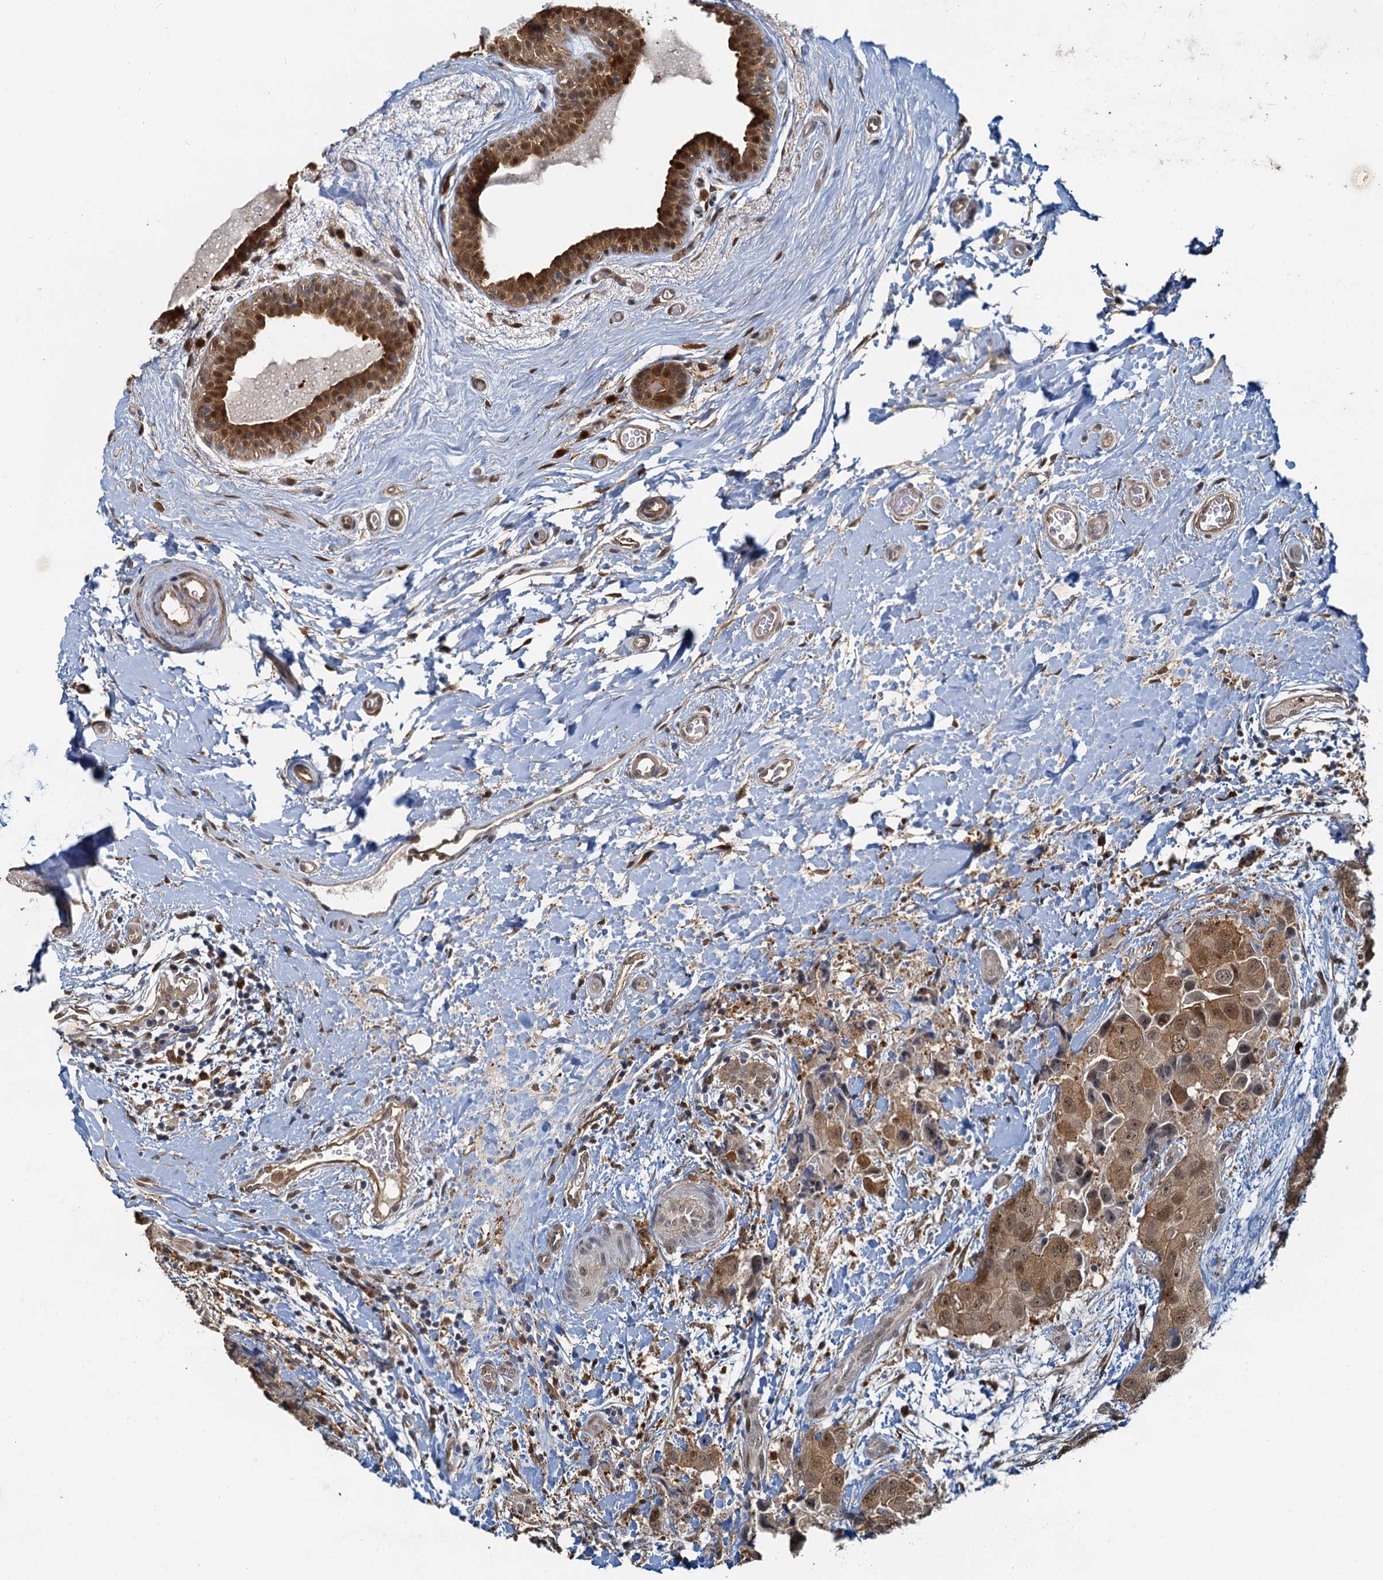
{"staining": {"intensity": "moderate", "quantity": ">75%", "location": "cytoplasmic/membranous,nuclear"}, "tissue": "breast cancer", "cell_type": "Tumor cells", "image_type": "cancer", "snomed": [{"axis": "morphology", "description": "Duct carcinoma"}, {"axis": "topography", "description": "Breast"}], "caption": "Protein analysis of intraductal carcinoma (breast) tissue exhibits moderate cytoplasmic/membranous and nuclear positivity in approximately >75% of tumor cells.", "gene": "SPINDOC", "patient": {"sex": "female", "age": 62}}